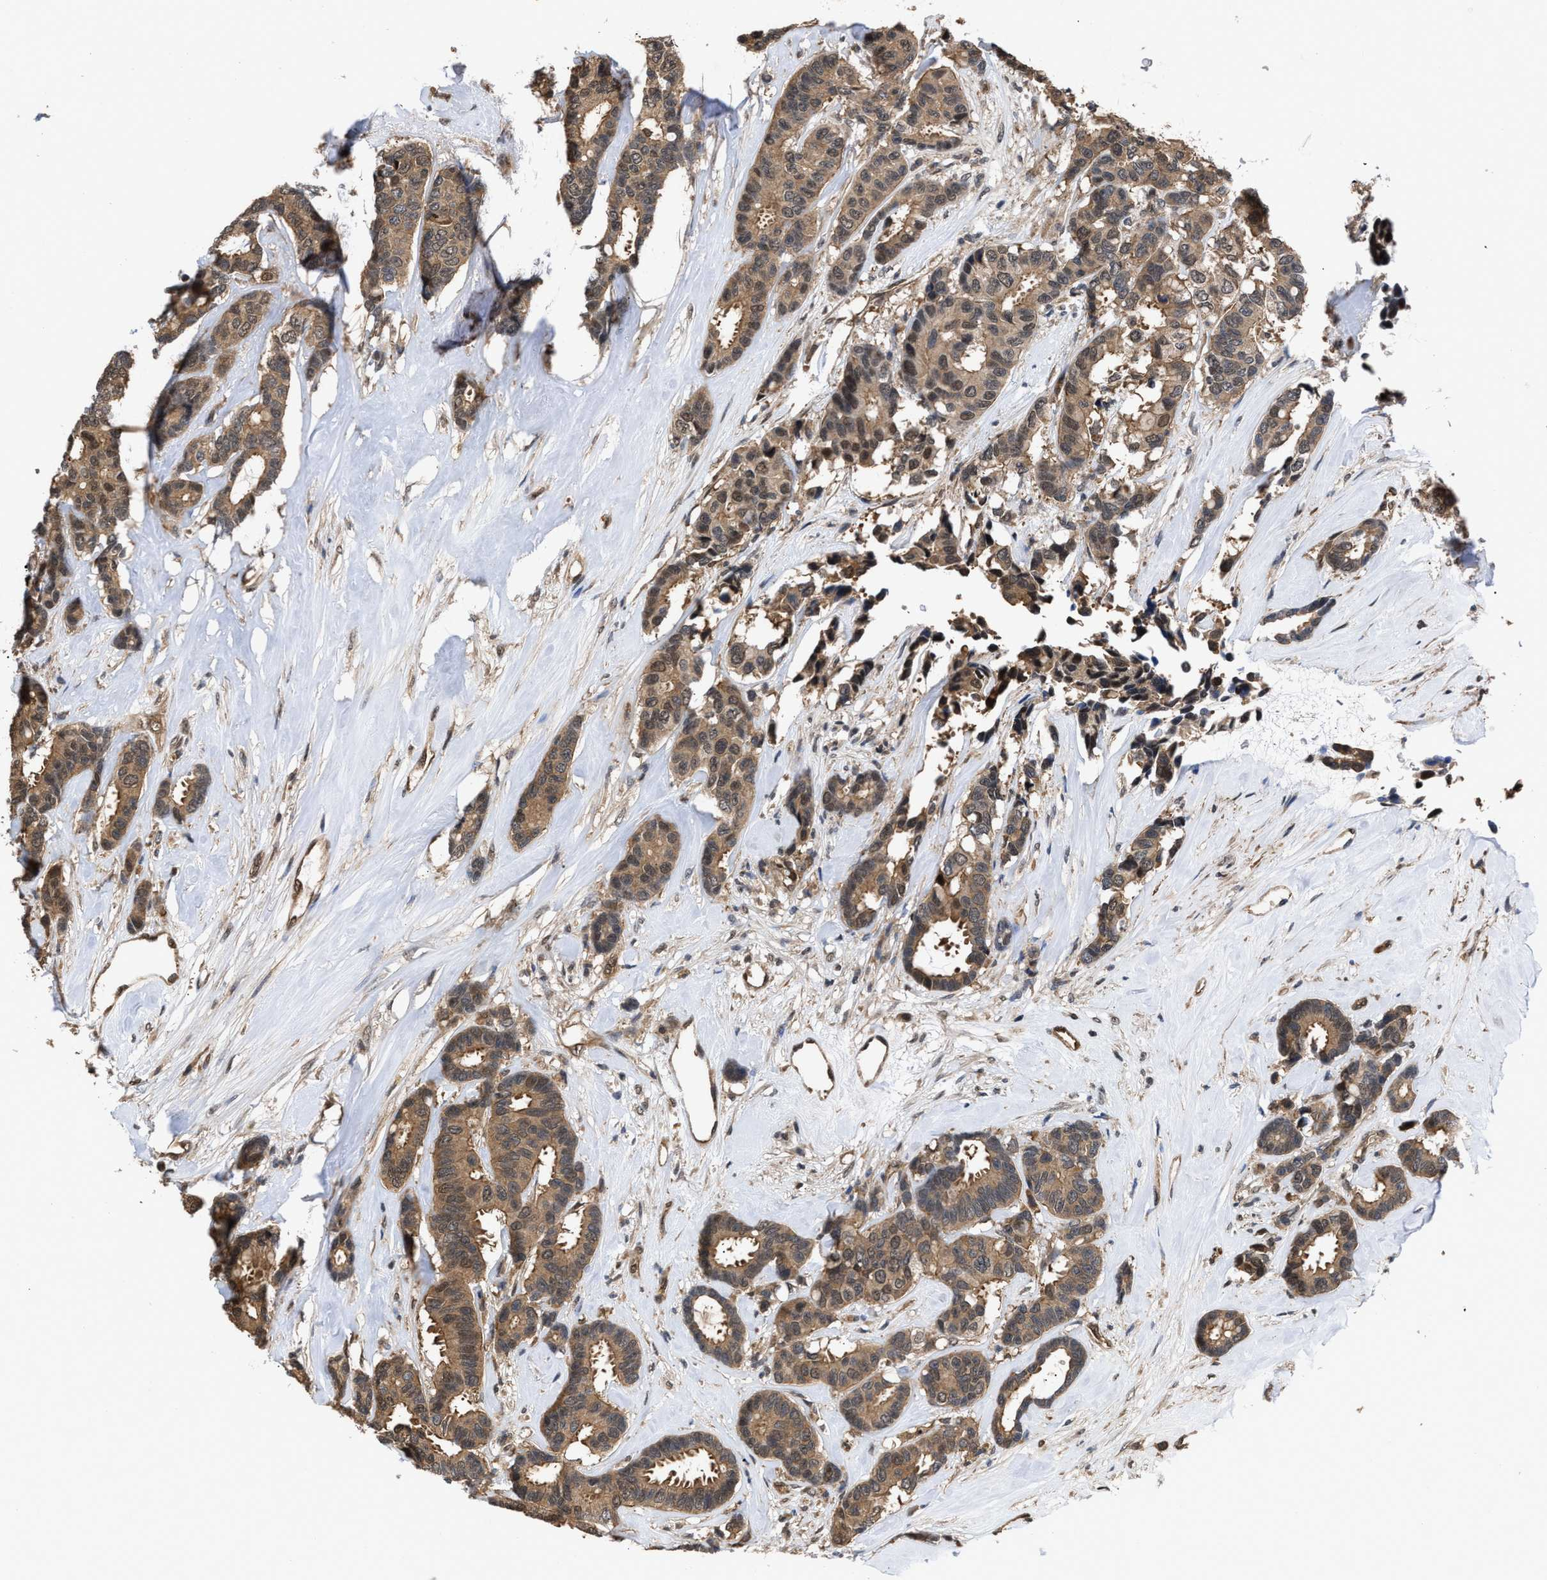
{"staining": {"intensity": "moderate", "quantity": ">75%", "location": "cytoplasmic/membranous,nuclear"}, "tissue": "breast cancer", "cell_type": "Tumor cells", "image_type": "cancer", "snomed": [{"axis": "morphology", "description": "Duct carcinoma"}, {"axis": "topography", "description": "Breast"}], "caption": "Protein staining demonstrates moderate cytoplasmic/membranous and nuclear expression in approximately >75% of tumor cells in intraductal carcinoma (breast).", "gene": "SCAI", "patient": {"sex": "female", "age": 87}}